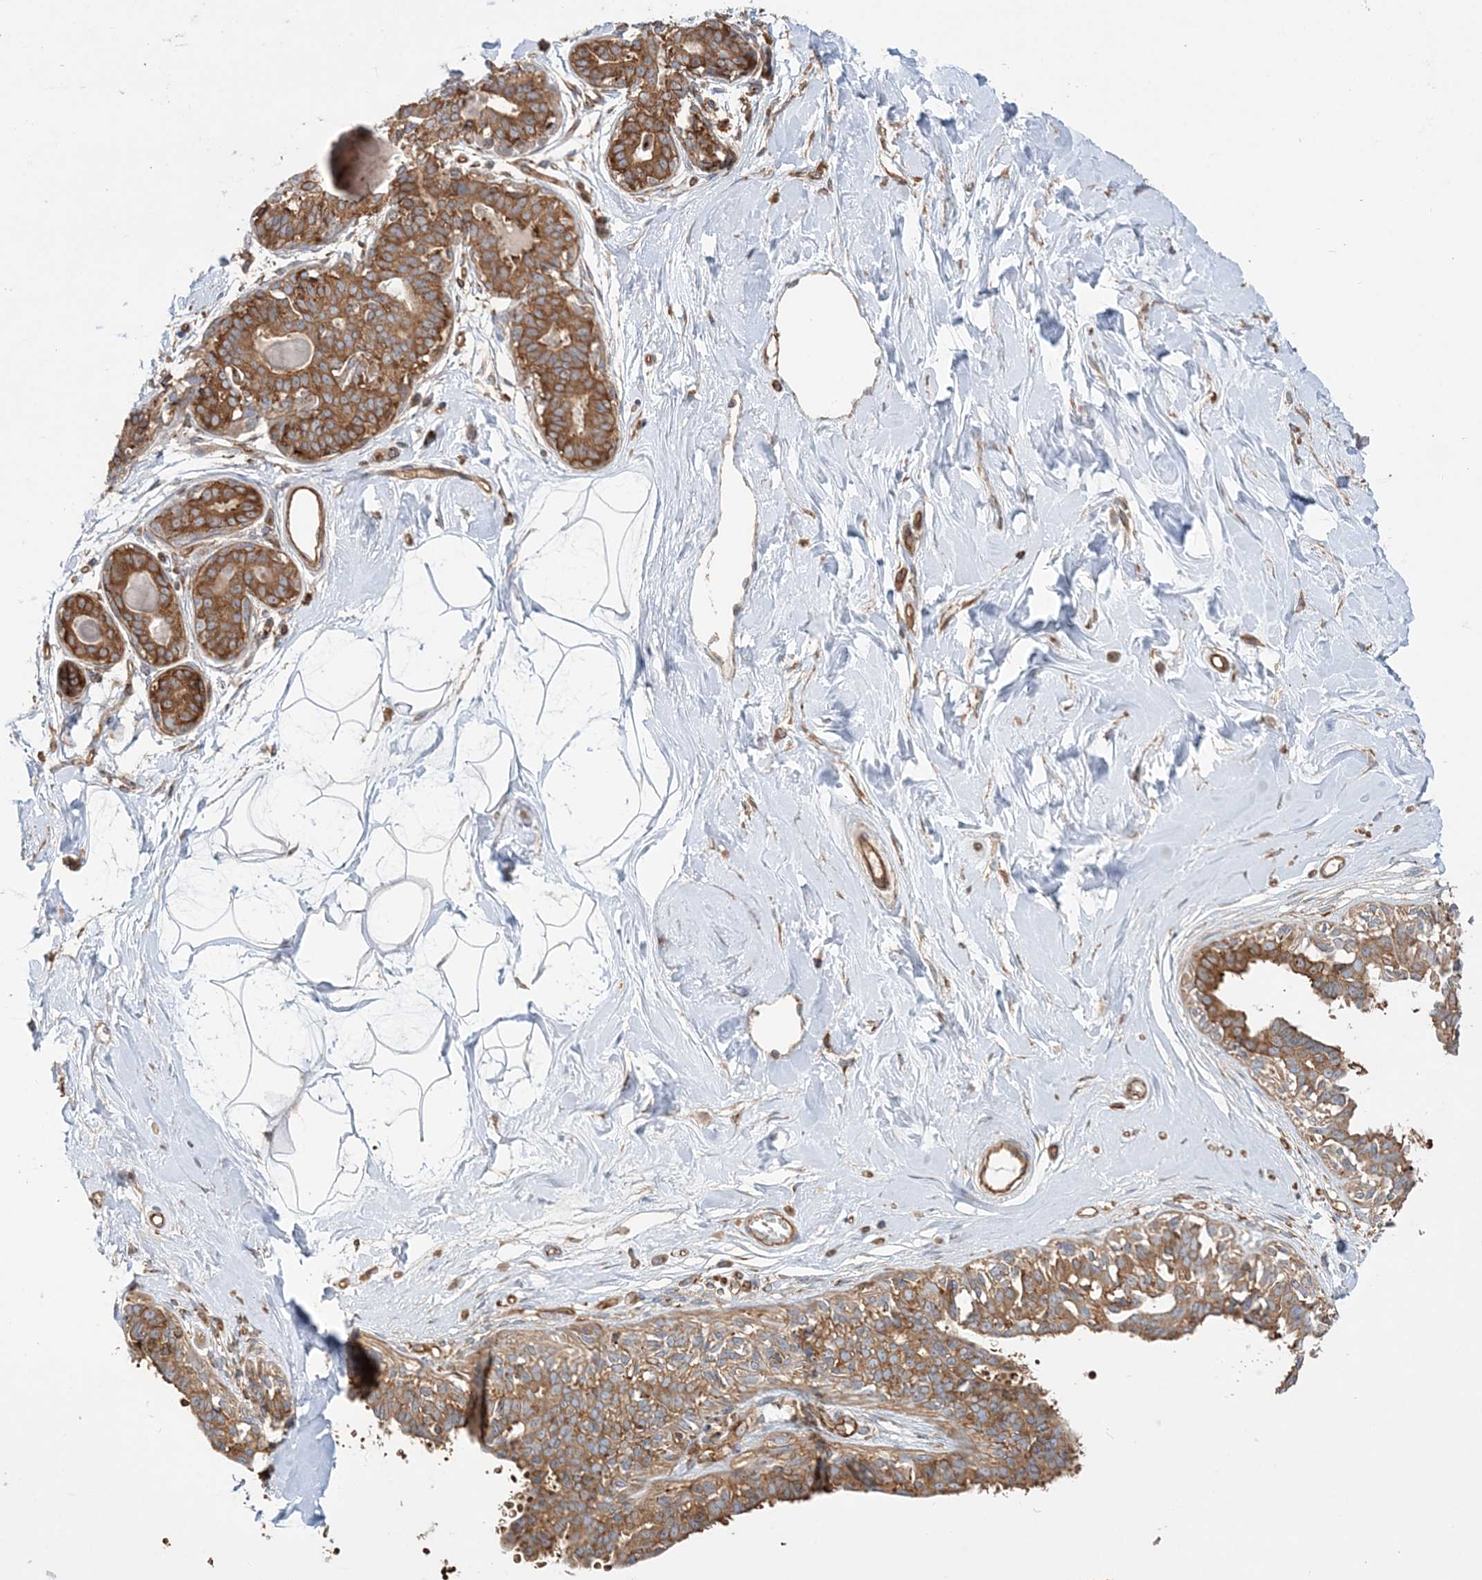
{"staining": {"intensity": "negative", "quantity": "none", "location": "none"}, "tissue": "breast", "cell_type": "Adipocytes", "image_type": "normal", "snomed": [{"axis": "morphology", "description": "Normal tissue, NOS"}, {"axis": "topography", "description": "Breast"}], "caption": "Breast was stained to show a protein in brown. There is no significant expression in adipocytes. (Stains: DAB IHC with hematoxylin counter stain, Microscopy: brightfield microscopy at high magnification).", "gene": "TBC1D5", "patient": {"sex": "female", "age": 45}}